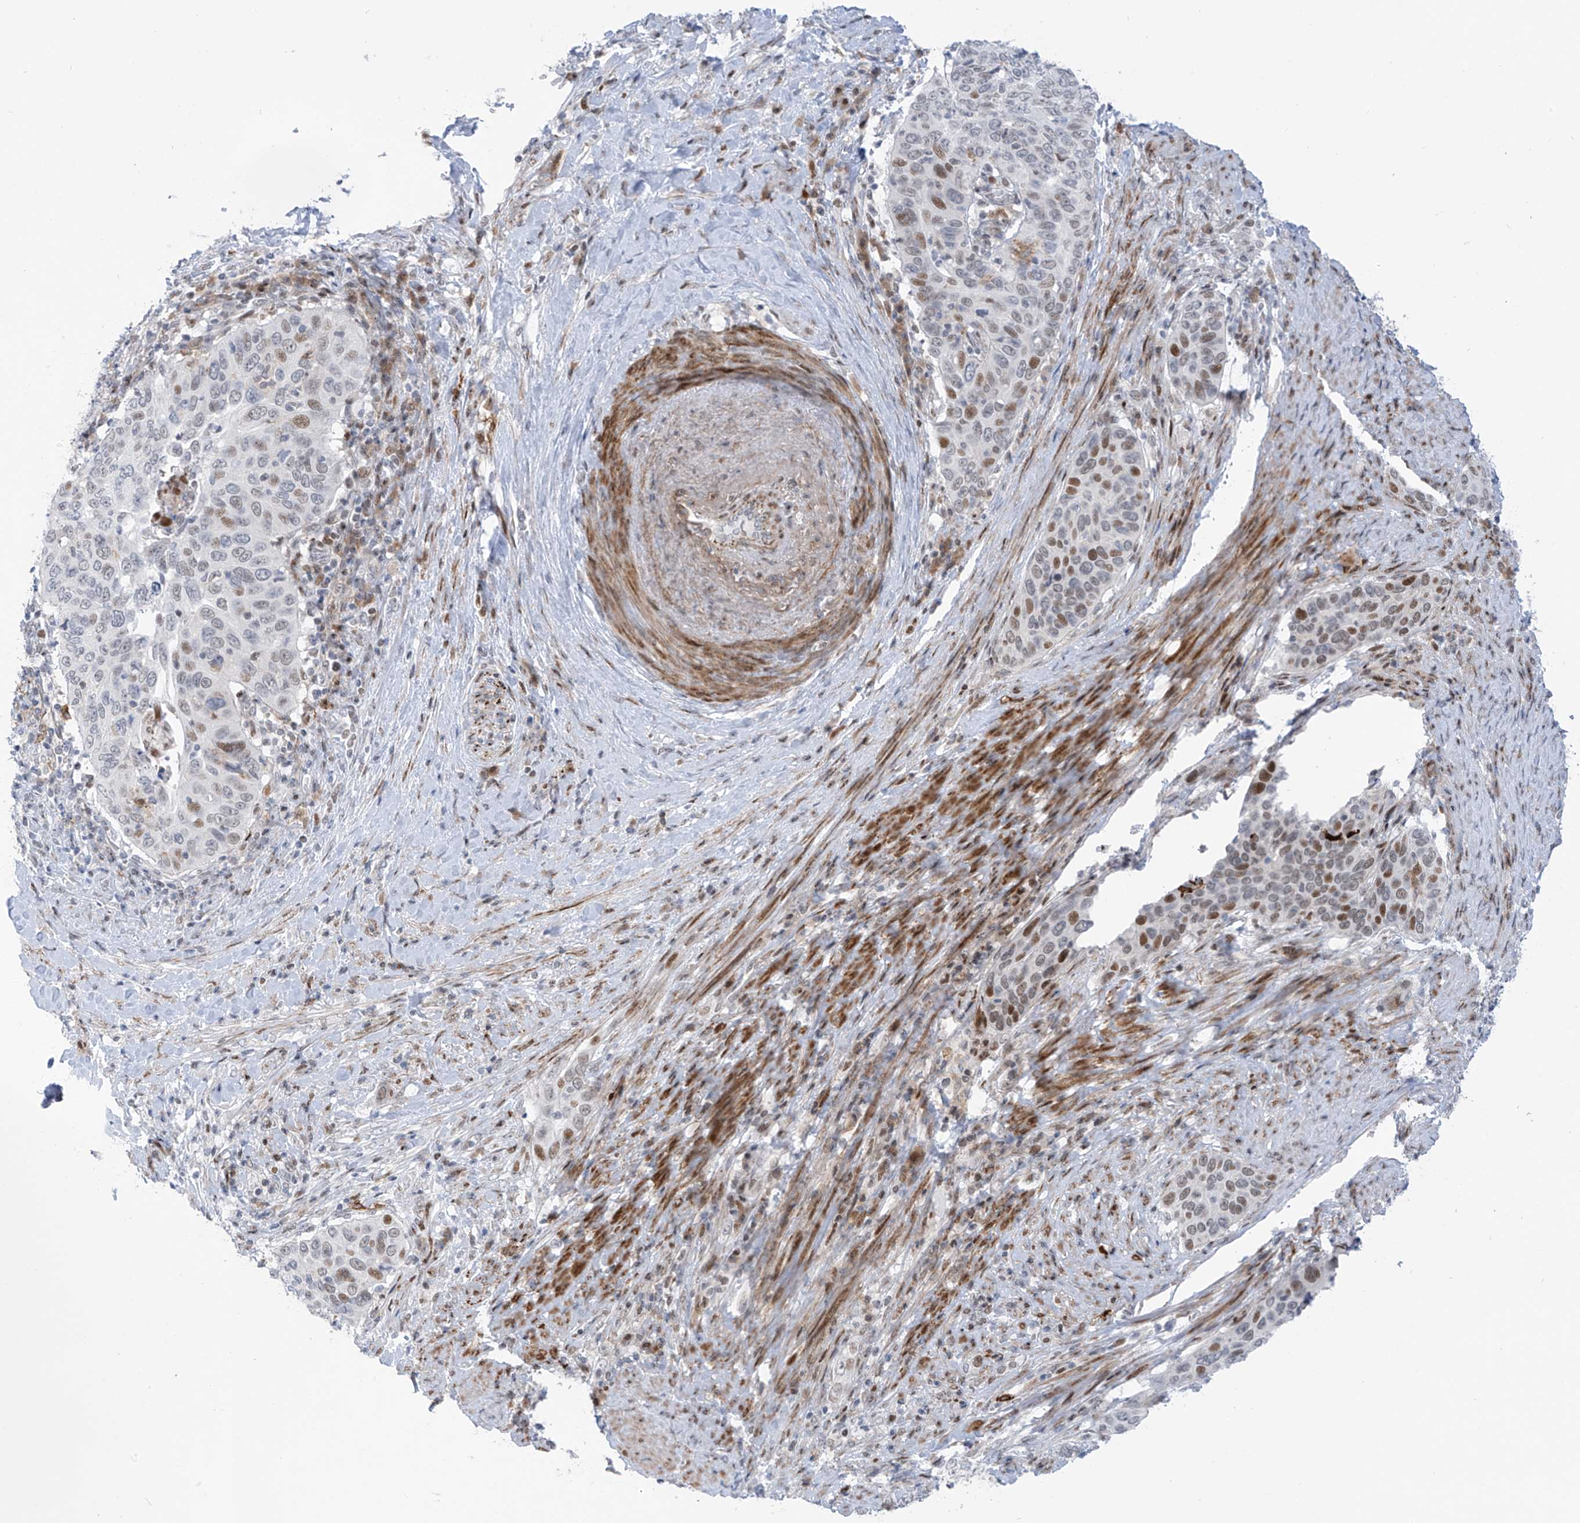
{"staining": {"intensity": "moderate", "quantity": "<25%", "location": "nuclear"}, "tissue": "cervical cancer", "cell_type": "Tumor cells", "image_type": "cancer", "snomed": [{"axis": "morphology", "description": "Squamous cell carcinoma, NOS"}, {"axis": "topography", "description": "Cervix"}], "caption": "Immunohistochemical staining of human cervical cancer reveals low levels of moderate nuclear staining in approximately <25% of tumor cells.", "gene": "LIN9", "patient": {"sex": "female", "age": 60}}